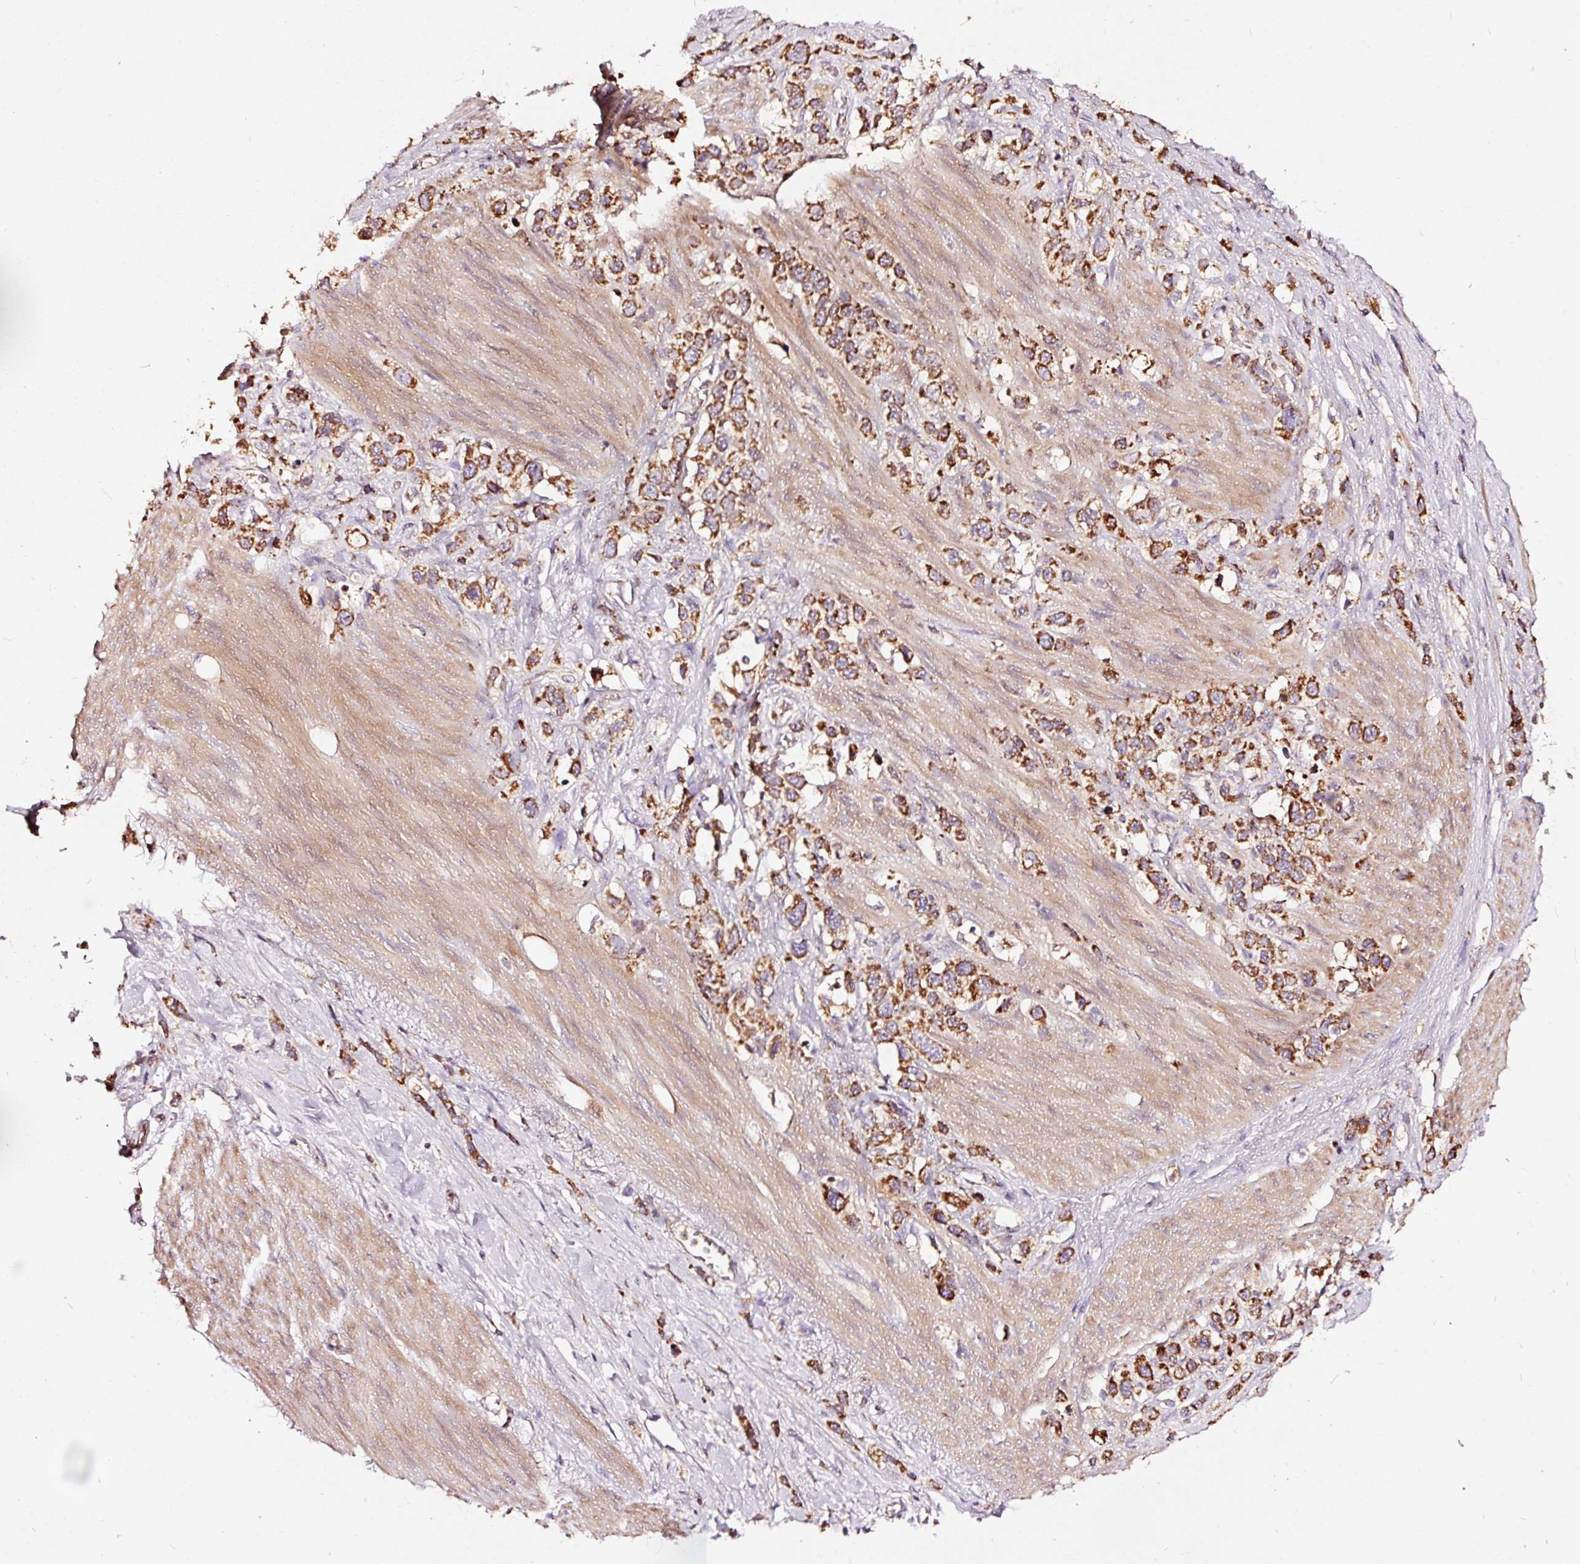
{"staining": {"intensity": "strong", "quantity": ">75%", "location": "cytoplasmic/membranous"}, "tissue": "stomach cancer", "cell_type": "Tumor cells", "image_type": "cancer", "snomed": [{"axis": "morphology", "description": "Adenocarcinoma, NOS"}, {"axis": "topography", "description": "Stomach"}], "caption": "This is an image of IHC staining of adenocarcinoma (stomach), which shows strong expression in the cytoplasmic/membranous of tumor cells.", "gene": "TPM1", "patient": {"sex": "female", "age": 65}}